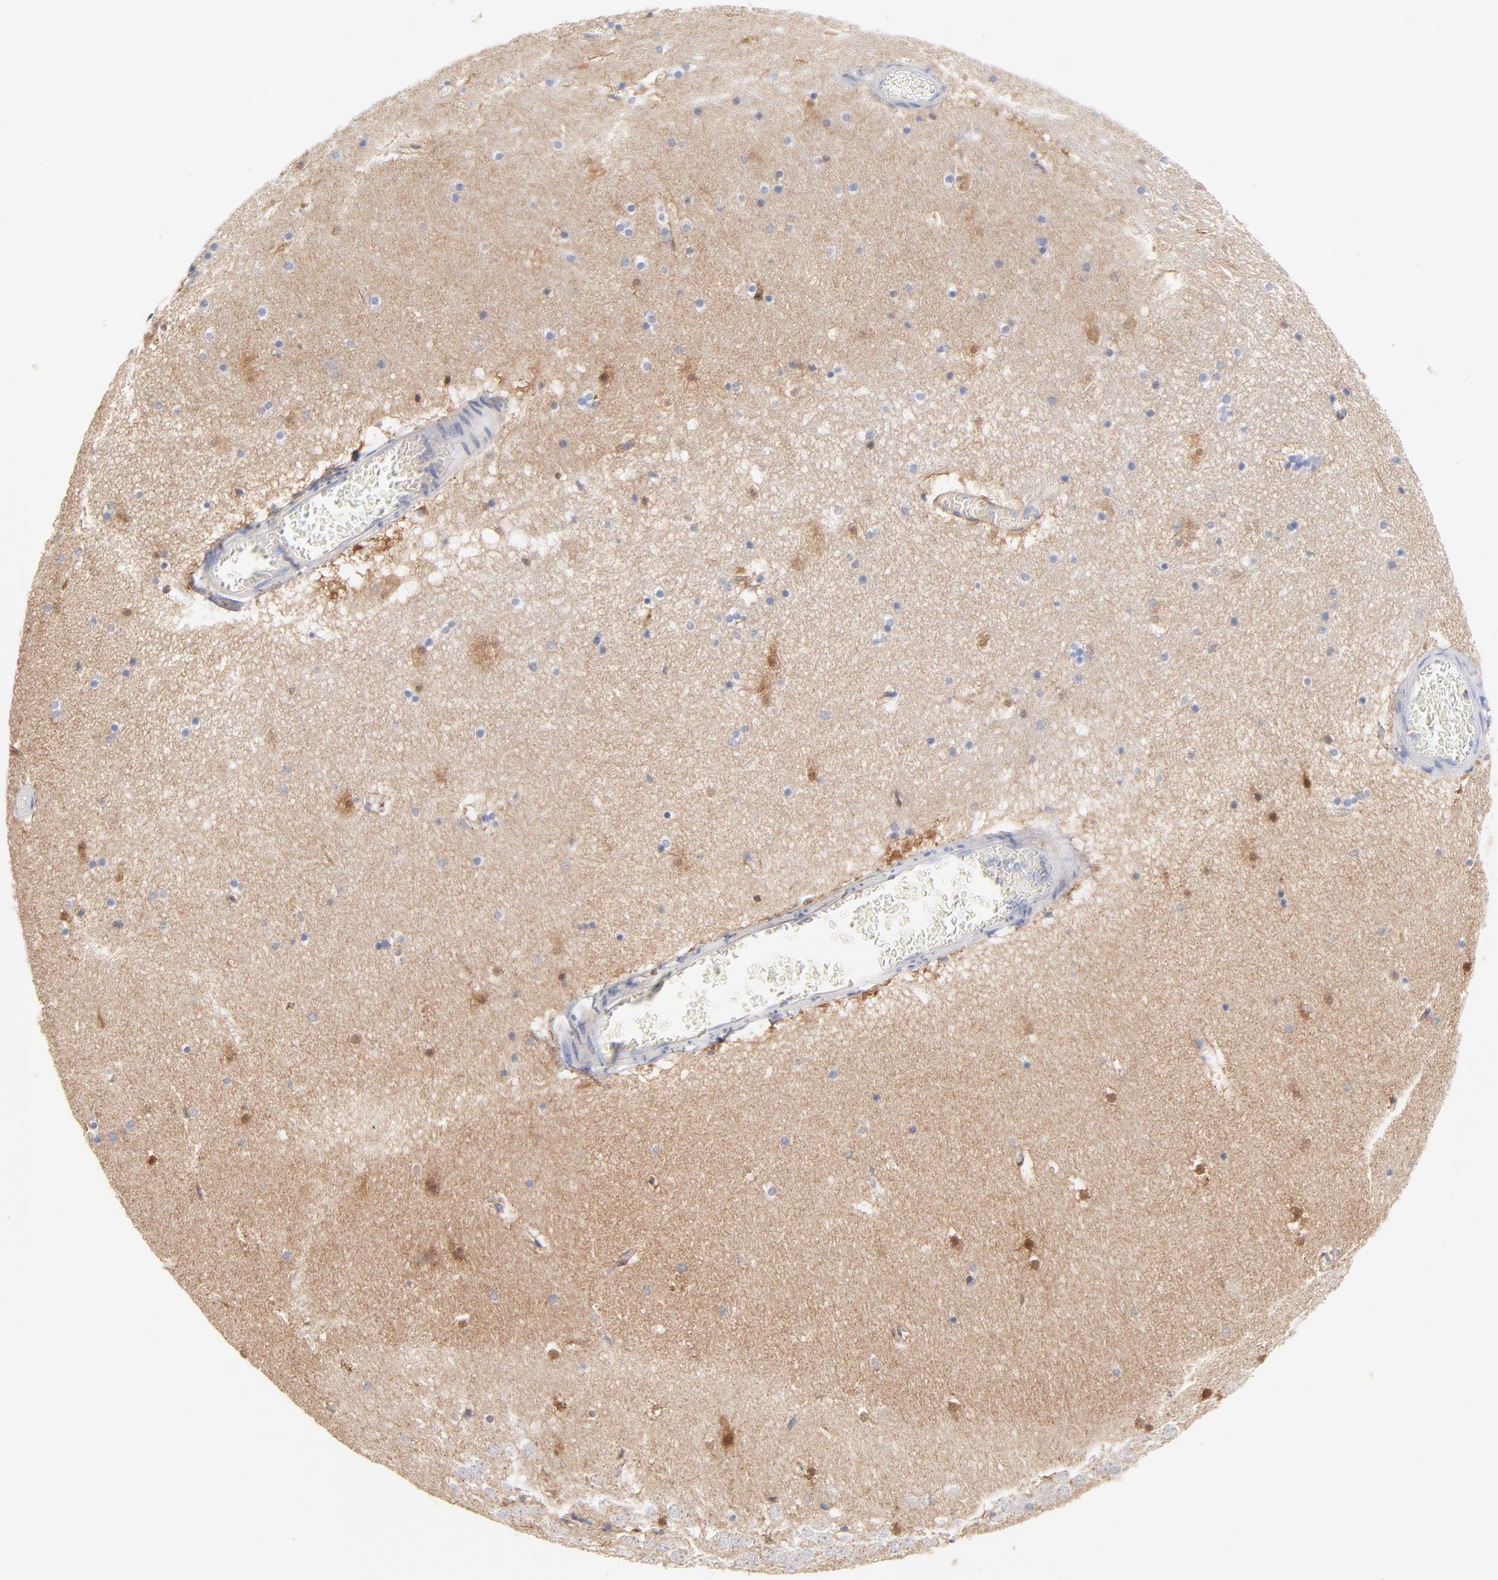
{"staining": {"intensity": "moderate", "quantity": "<25%", "location": "cytoplasmic/membranous,nuclear"}, "tissue": "hippocampus", "cell_type": "Glial cells", "image_type": "normal", "snomed": [{"axis": "morphology", "description": "Normal tissue, NOS"}, {"axis": "topography", "description": "Hippocampus"}], "caption": "Unremarkable hippocampus reveals moderate cytoplasmic/membranous,nuclear staining in about <25% of glial cells (DAB IHC, brown staining for protein, blue staining for nuclei)..", "gene": "SEPTIN11", "patient": {"sex": "male", "age": 45}}